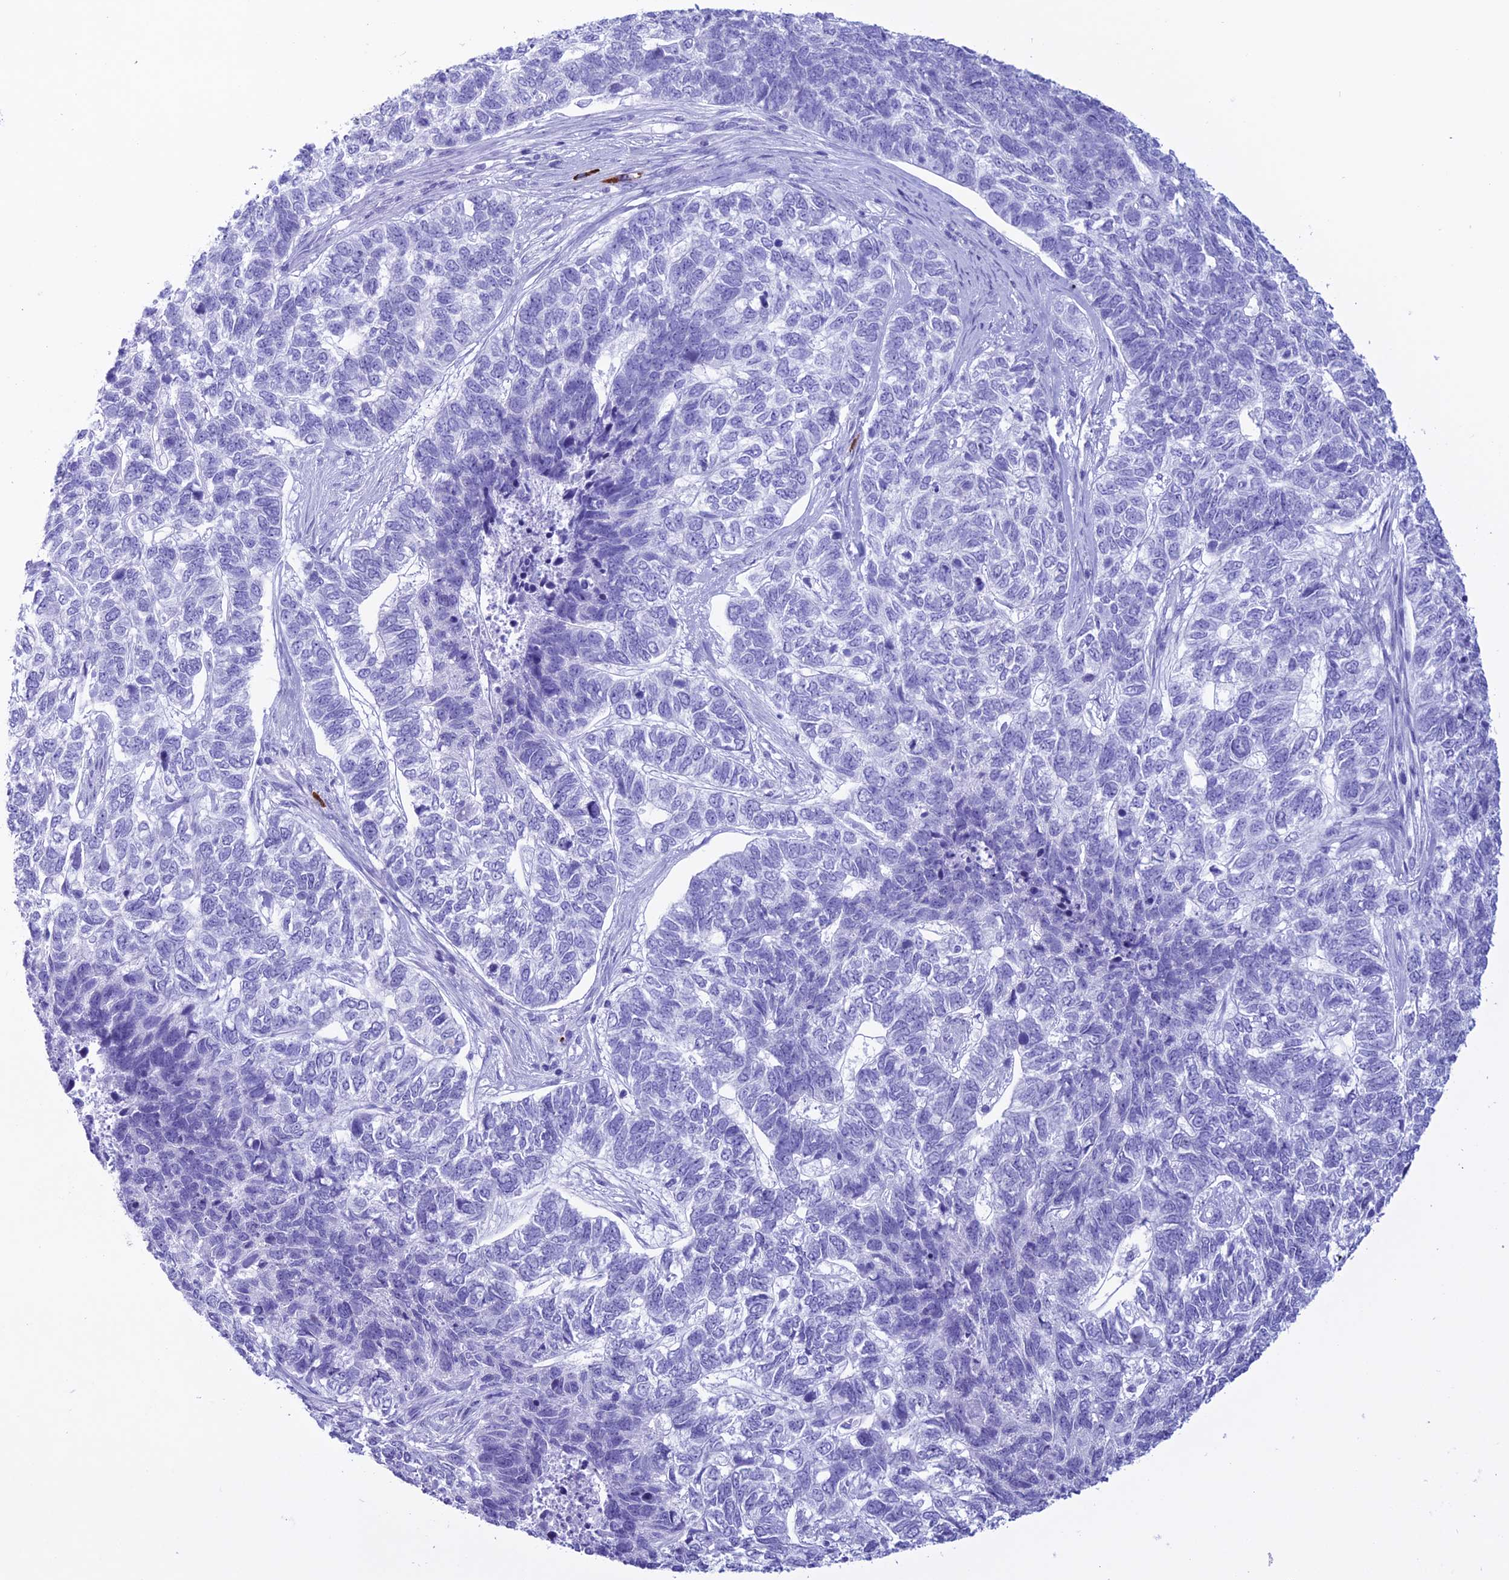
{"staining": {"intensity": "negative", "quantity": "none", "location": "none"}, "tissue": "skin cancer", "cell_type": "Tumor cells", "image_type": "cancer", "snomed": [{"axis": "morphology", "description": "Basal cell carcinoma"}, {"axis": "topography", "description": "Skin"}], "caption": "A micrograph of human skin cancer (basal cell carcinoma) is negative for staining in tumor cells.", "gene": "MZB1", "patient": {"sex": "female", "age": 65}}